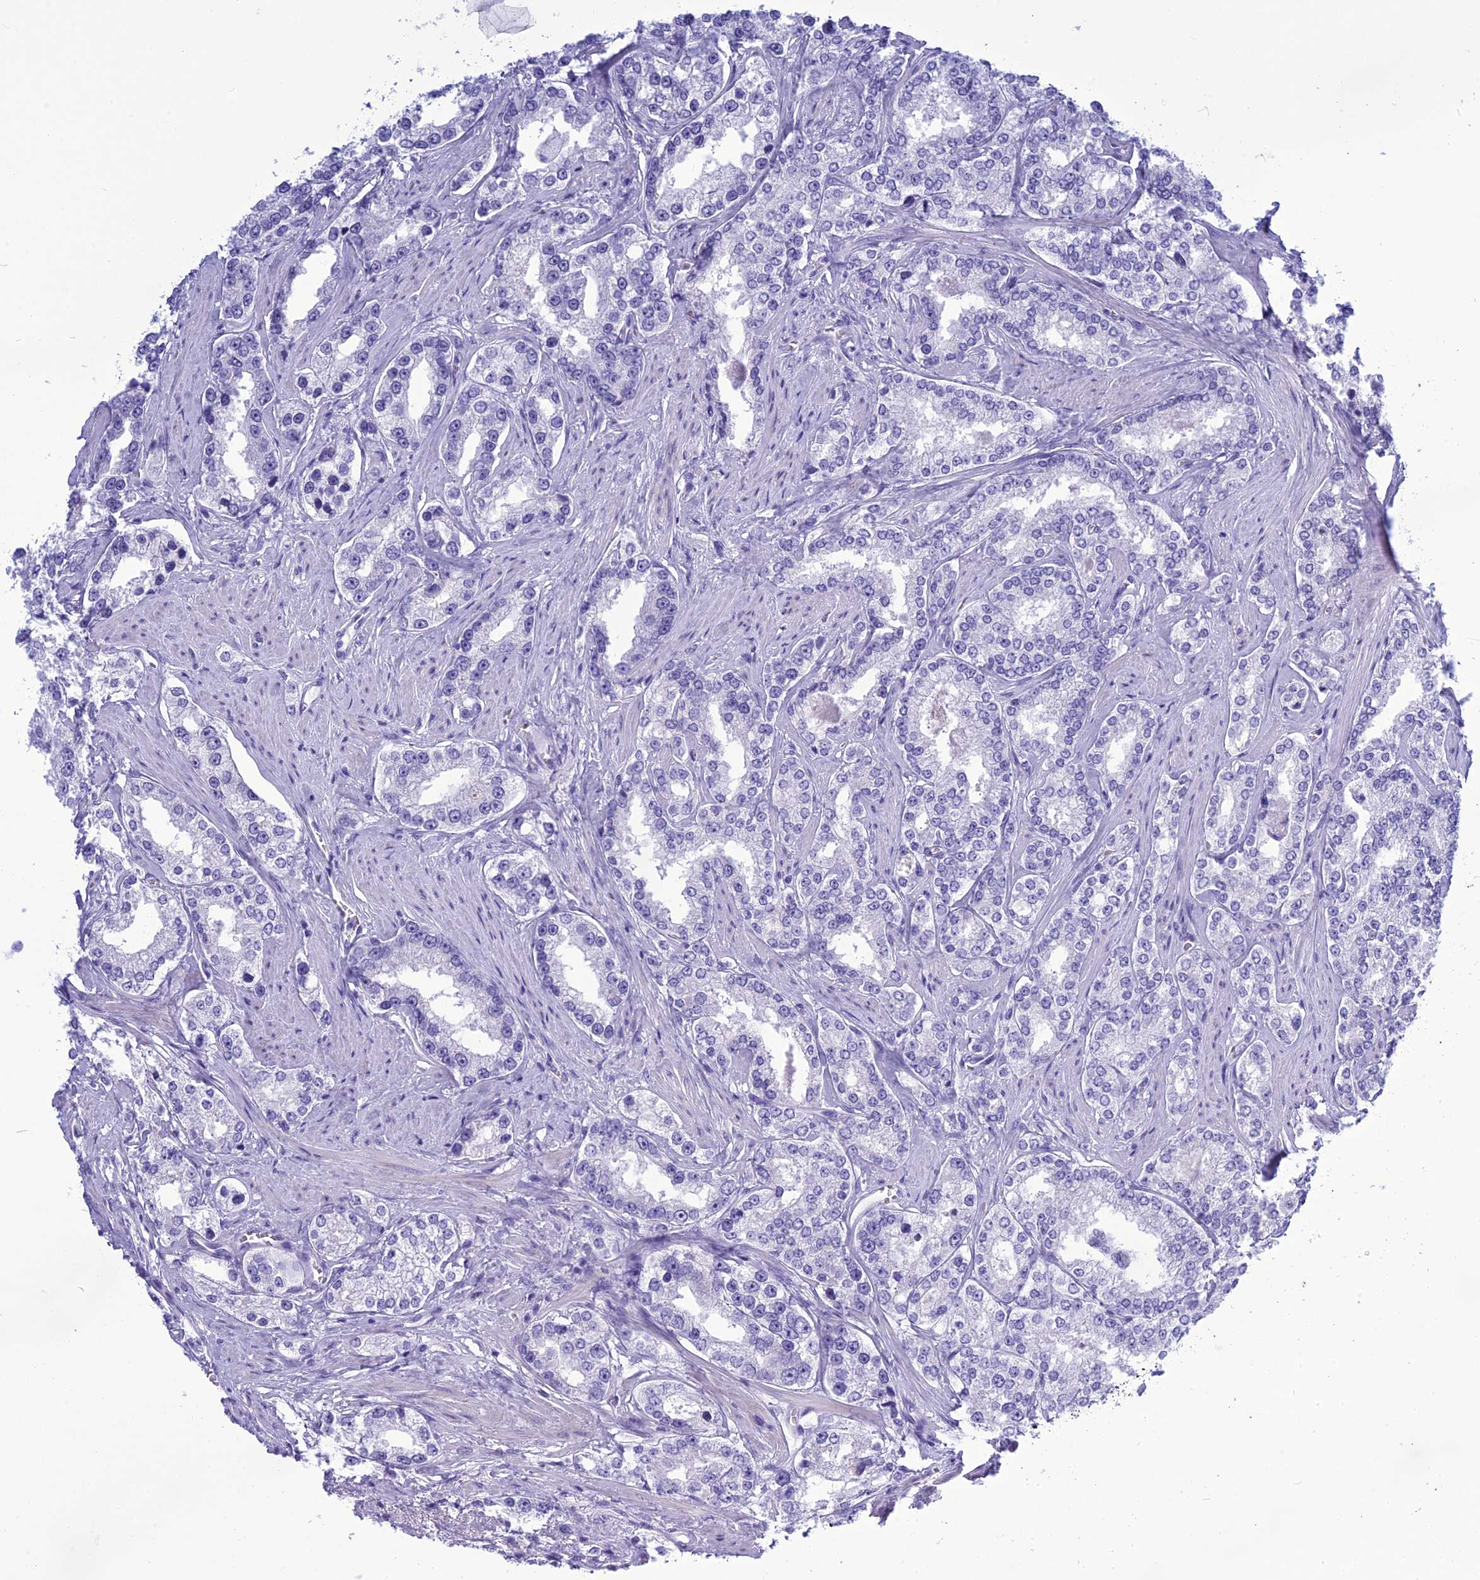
{"staining": {"intensity": "negative", "quantity": "none", "location": "none"}, "tissue": "prostate cancer", "cell_type": "Tumor cells", "image_type": "cancer", "snomed": [{"axis": "morphology", "description": "Normal tissue, NOS"}, {"axis": "morphology", "description": "Adenocarcinoma, High grade"}, {"axis": "topography", "description": "Prostate"}], "caption": "This is an immunohistochemistry histopathology image of human prostate cancer. There is no expression in tumor cells.", "gene": "BBS2", "patient": {"sex": "male", "age": 83}}